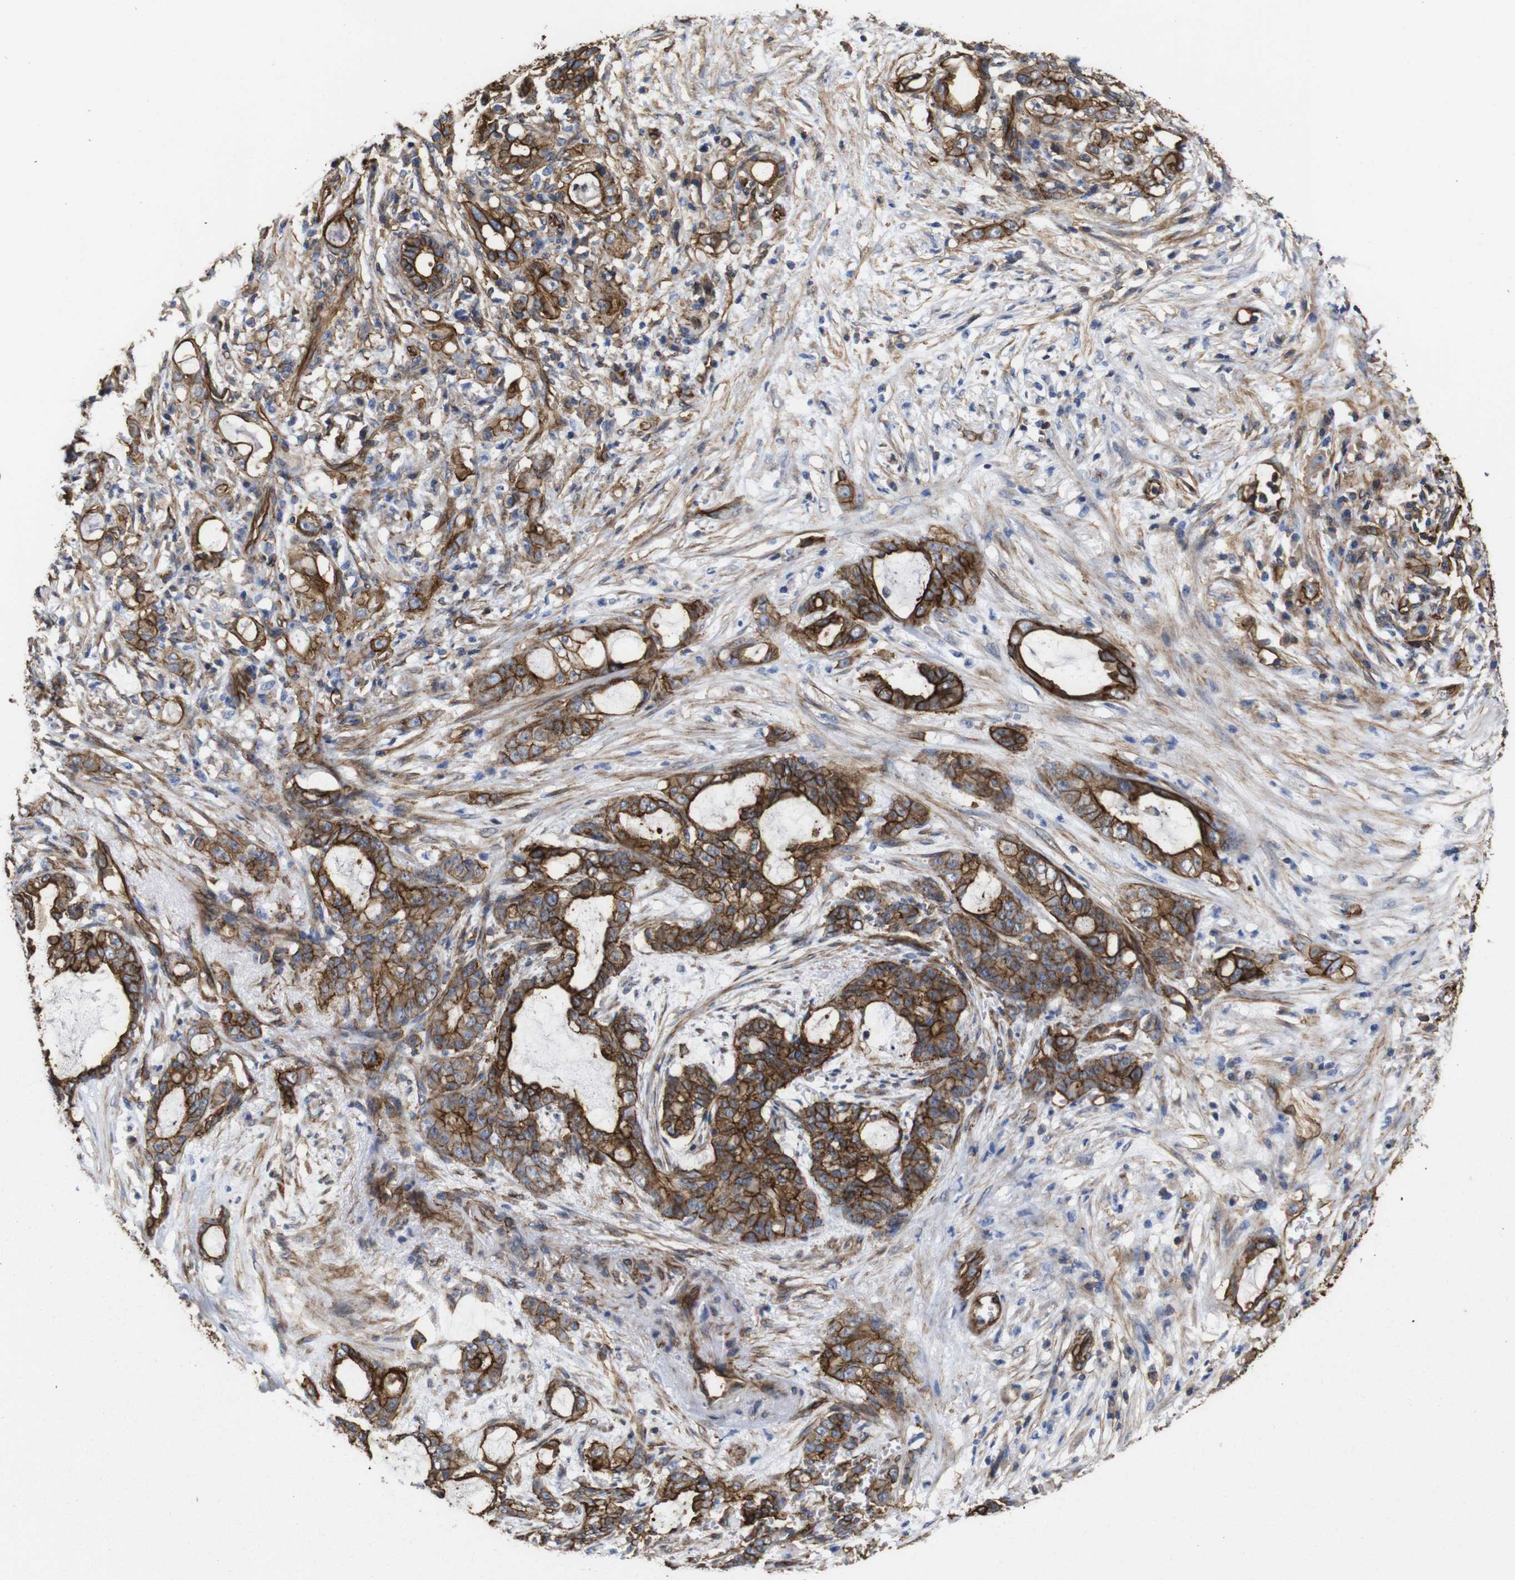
{"staining": {"intensity": "strong", "quantity": ">75%", "location": "cytoplasmic/membranous"}, "tissue": "pancreatic cancer", "cell_type": "Tumor cells", "image_type": "cancer", "snomed": [{"axis": "morphology", "description": "Adenocarcinoma, NOS"}, {"axis": "topography", "description": "Pancreas"}], "caption": "Pancreatic cancer (adenocarcinoma) stained with a protein marker shows strong staining in tumor cells.", "gene": "SPTBN1", "patient": {"sex": "female", "age": 73}}